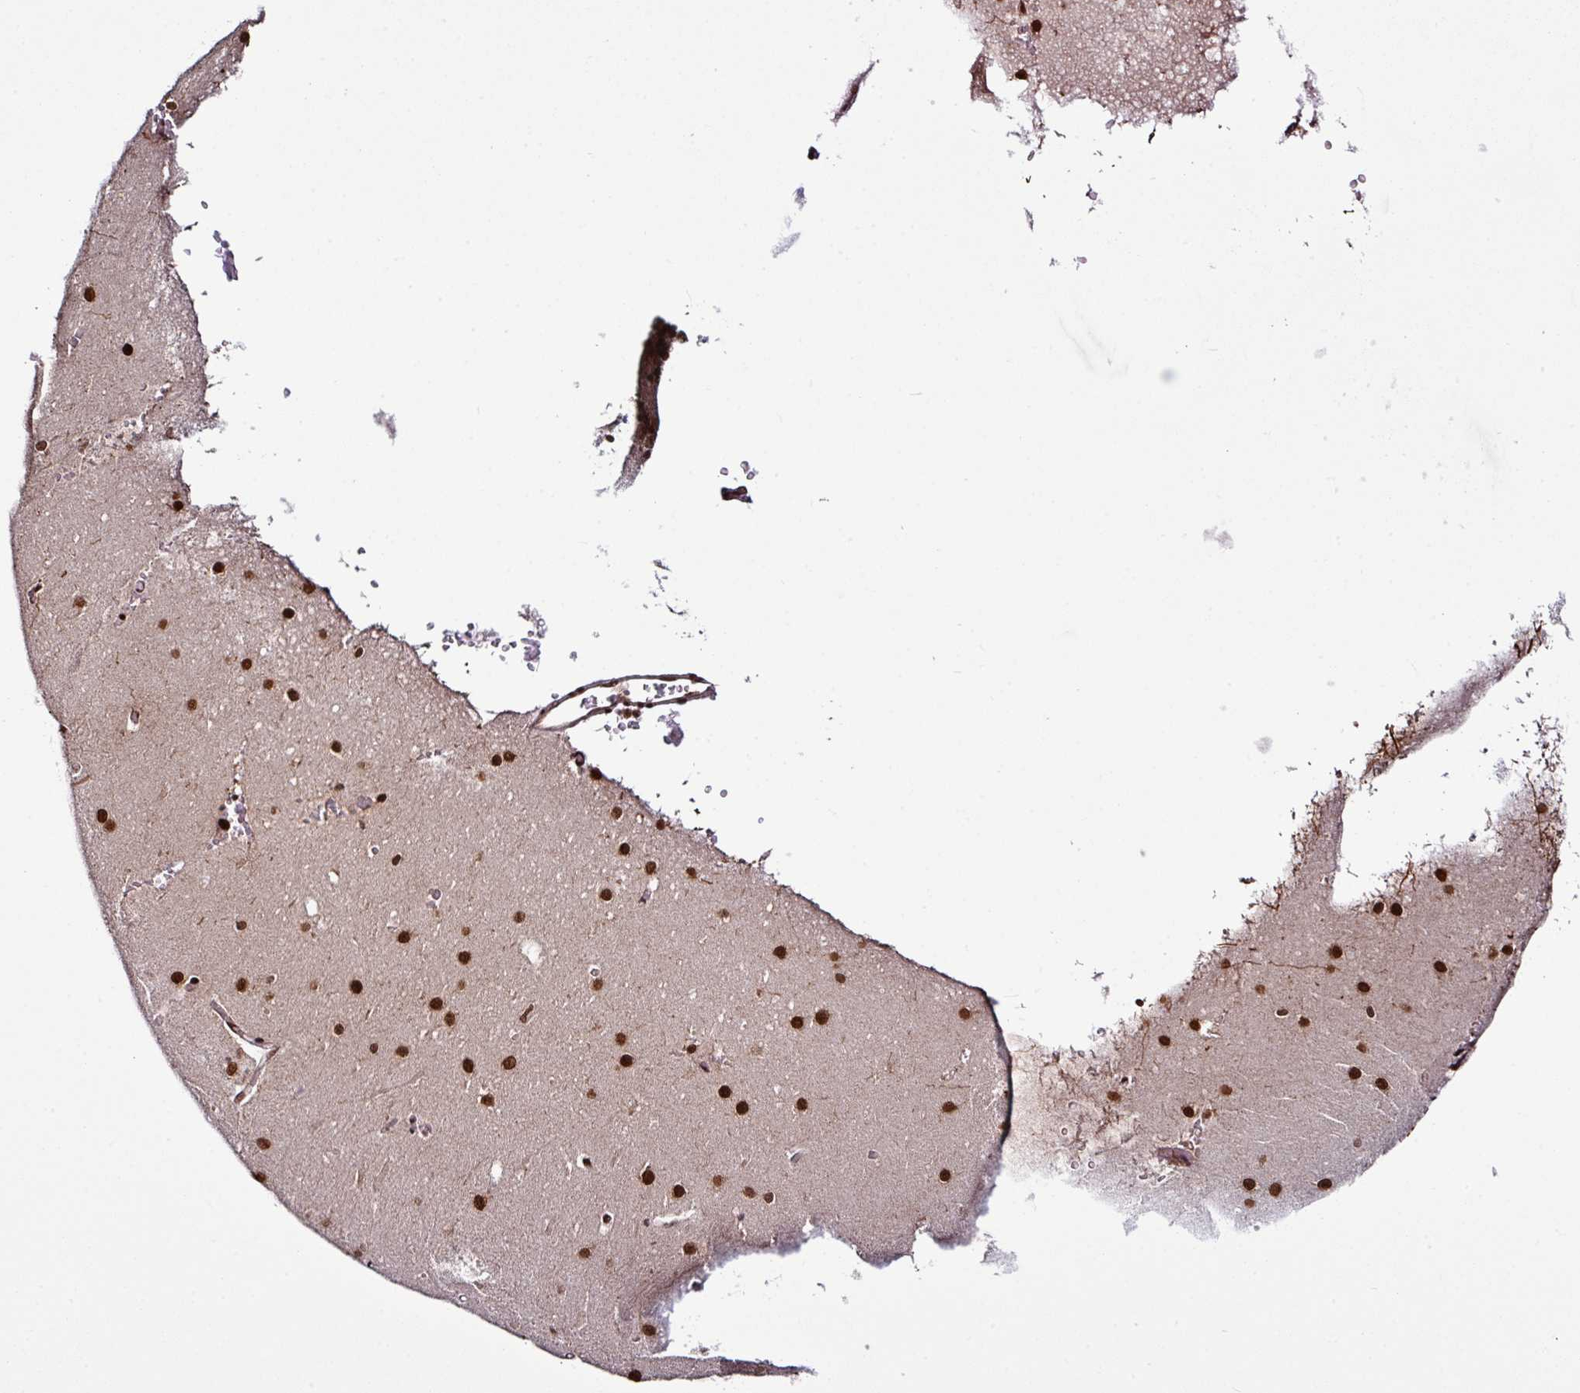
{"staining": {"intensity": "strong", "quantity": ">75%", "location": "nuclear"}, "tissue": "cerebellum", "cell_type": "Cells in granular layer", "image_type": "normal", "snomed": [{"axis": "morphology", "description": "Normal tissue, NOS"}, {"axis": "topography", "description": "Cerebellum"}], "caption": "Cerebellum stained with immunohistochemistry (IHC) reveals strong nuclear staining in about >75% of cells in granular layer.", "gene": "MORF4L2", "patient": {"sex": "male", "age": 37}}